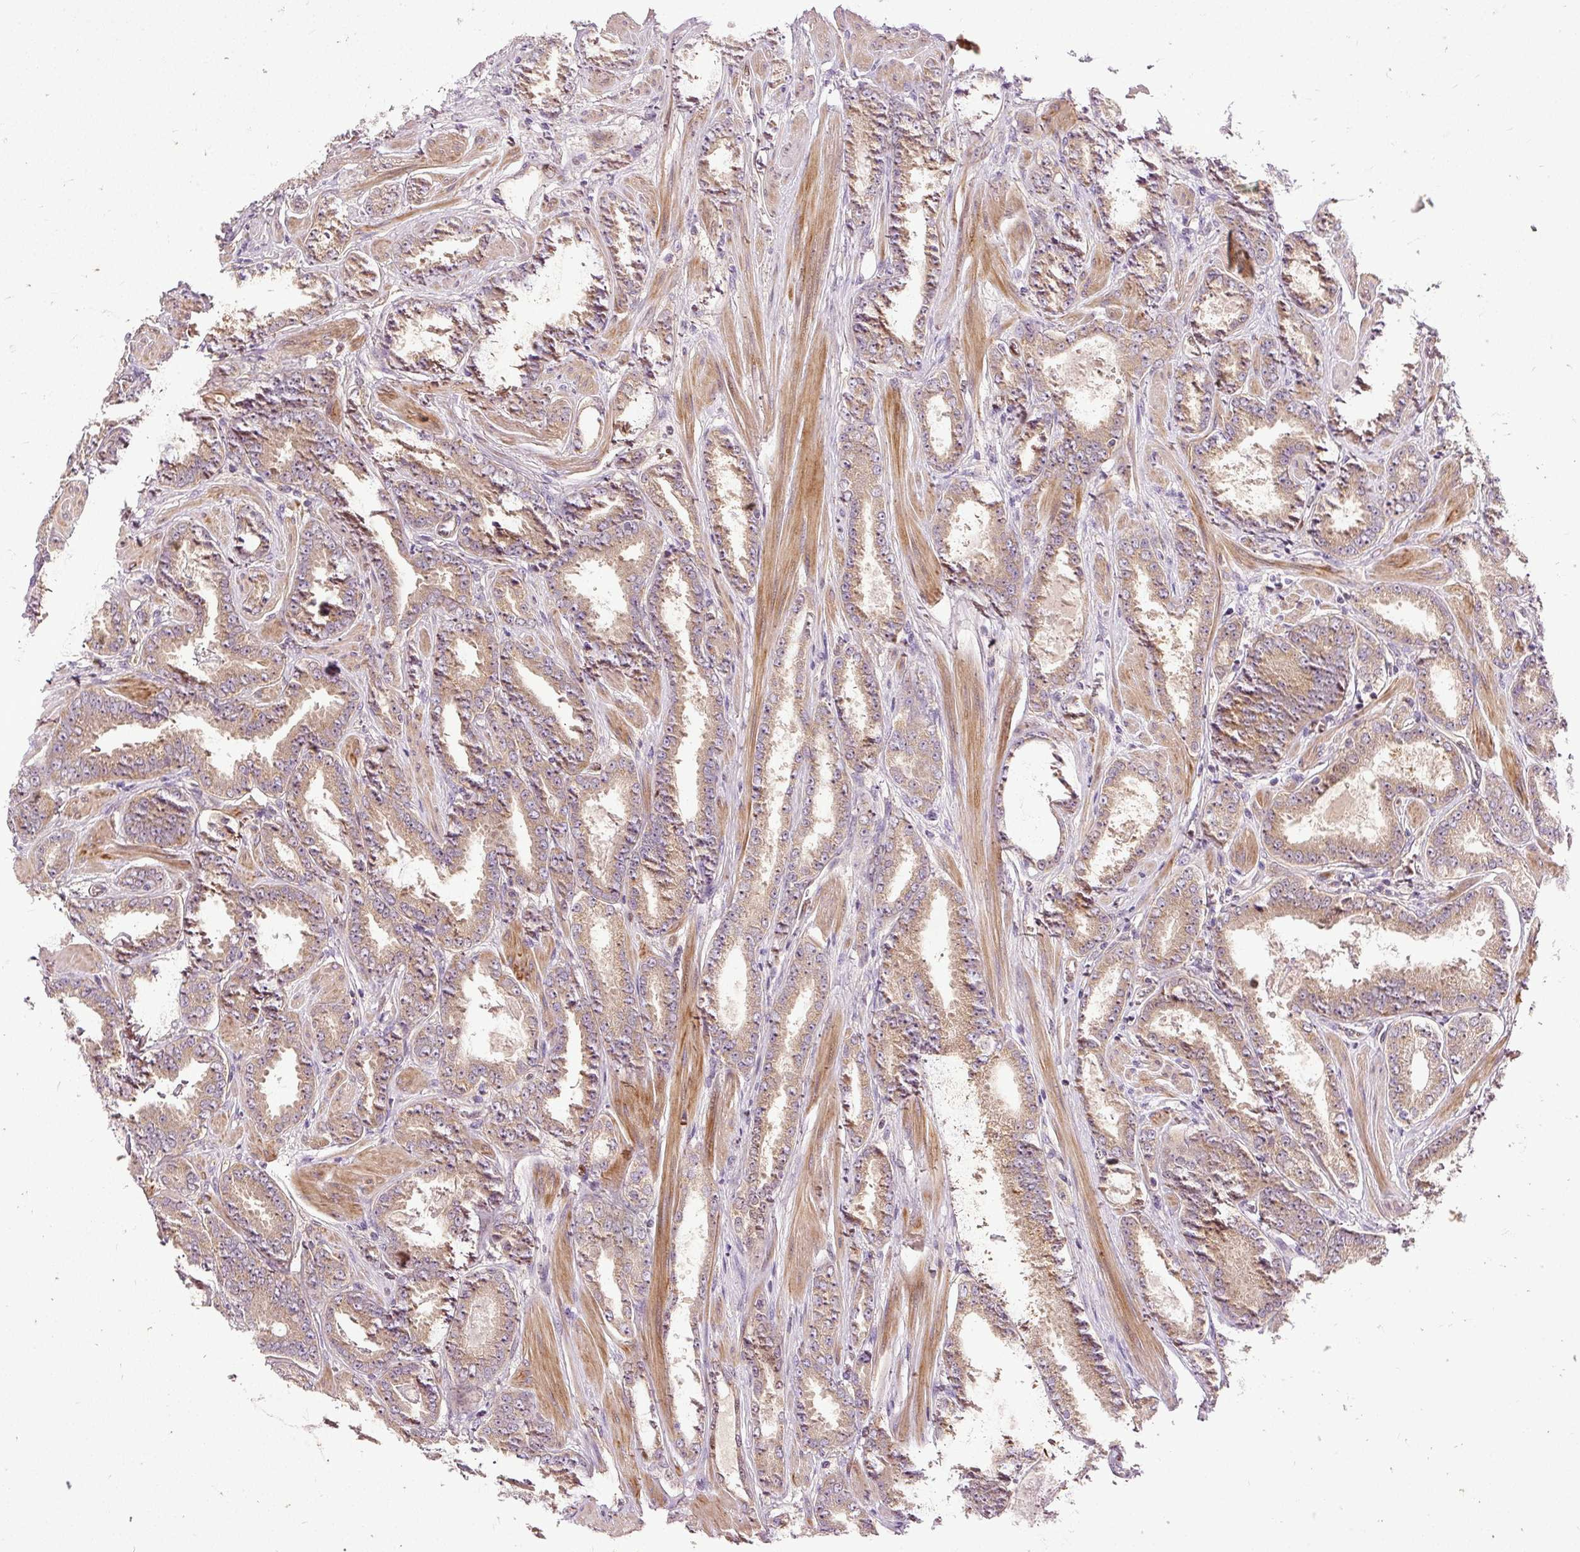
{"staining": {"intensity": "moderate", "quantity": ">75%", "location": "cytoplasmic/membranous"}, "tissue": "prostate cancer", "cell_type": "Tumor cells", "image_type": "cancer", "snomed": [{"axis": "morphology", "description": "Adenocarcinoma, Low grade"}, {"axis": "topography", "description": "Prostate"}], "caption": "Adenocarcinoma (low-grade) (prostate) stained with DAB immunohistochemistry (IHC) shows medium levels of moderate cytoplasmic/membranous staining in approximately >75% of tumor cells. Using DAB (3,3'-diaminobenzidine) (brown) and hematoxylin (blue) stains, captured at high magnification using brightfield microscopy.", "gene": "NAPA", "patient": {"sex": "male", "age": 42}}